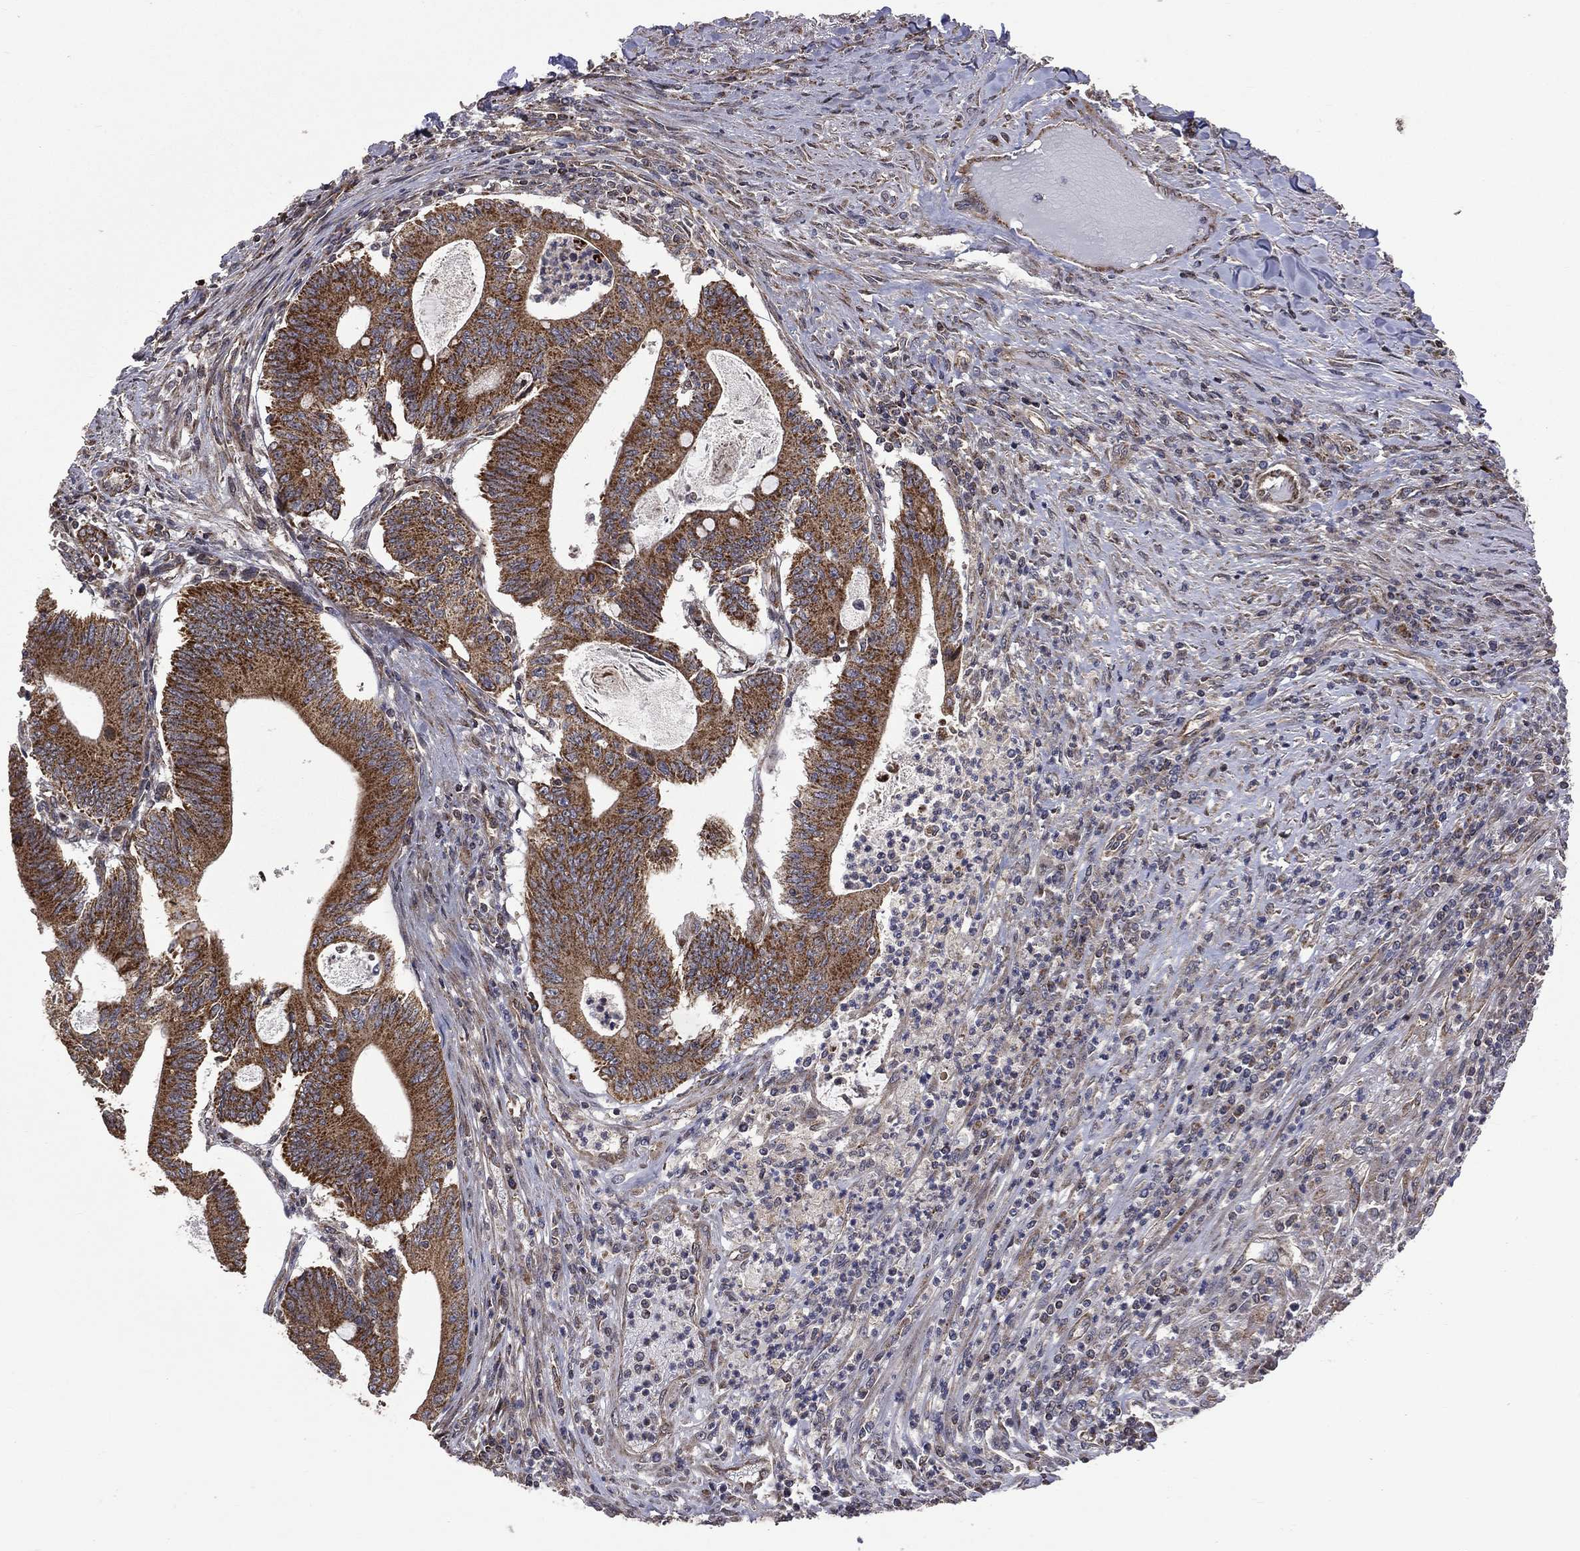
{"staining": {"intensity": "strong", "quantity": ">75%", "location": "cytoplasmic/membranous"}, "tissue": "colorectal cancer", "cell_type": "Tumor cells", "image_type": "cancer", "snomed": [{"axis": "morphology", "description": "Adenocarcinoma, NOS"}, {"axis": "topography", "description": "Colon"}], "caption": "Human adenocarcinoma (colorectal) stained with a protein marker shows strong staining in tumor cells.", "gene": "GIMAP6", "patient": {"sex": "female", "age": 70}}